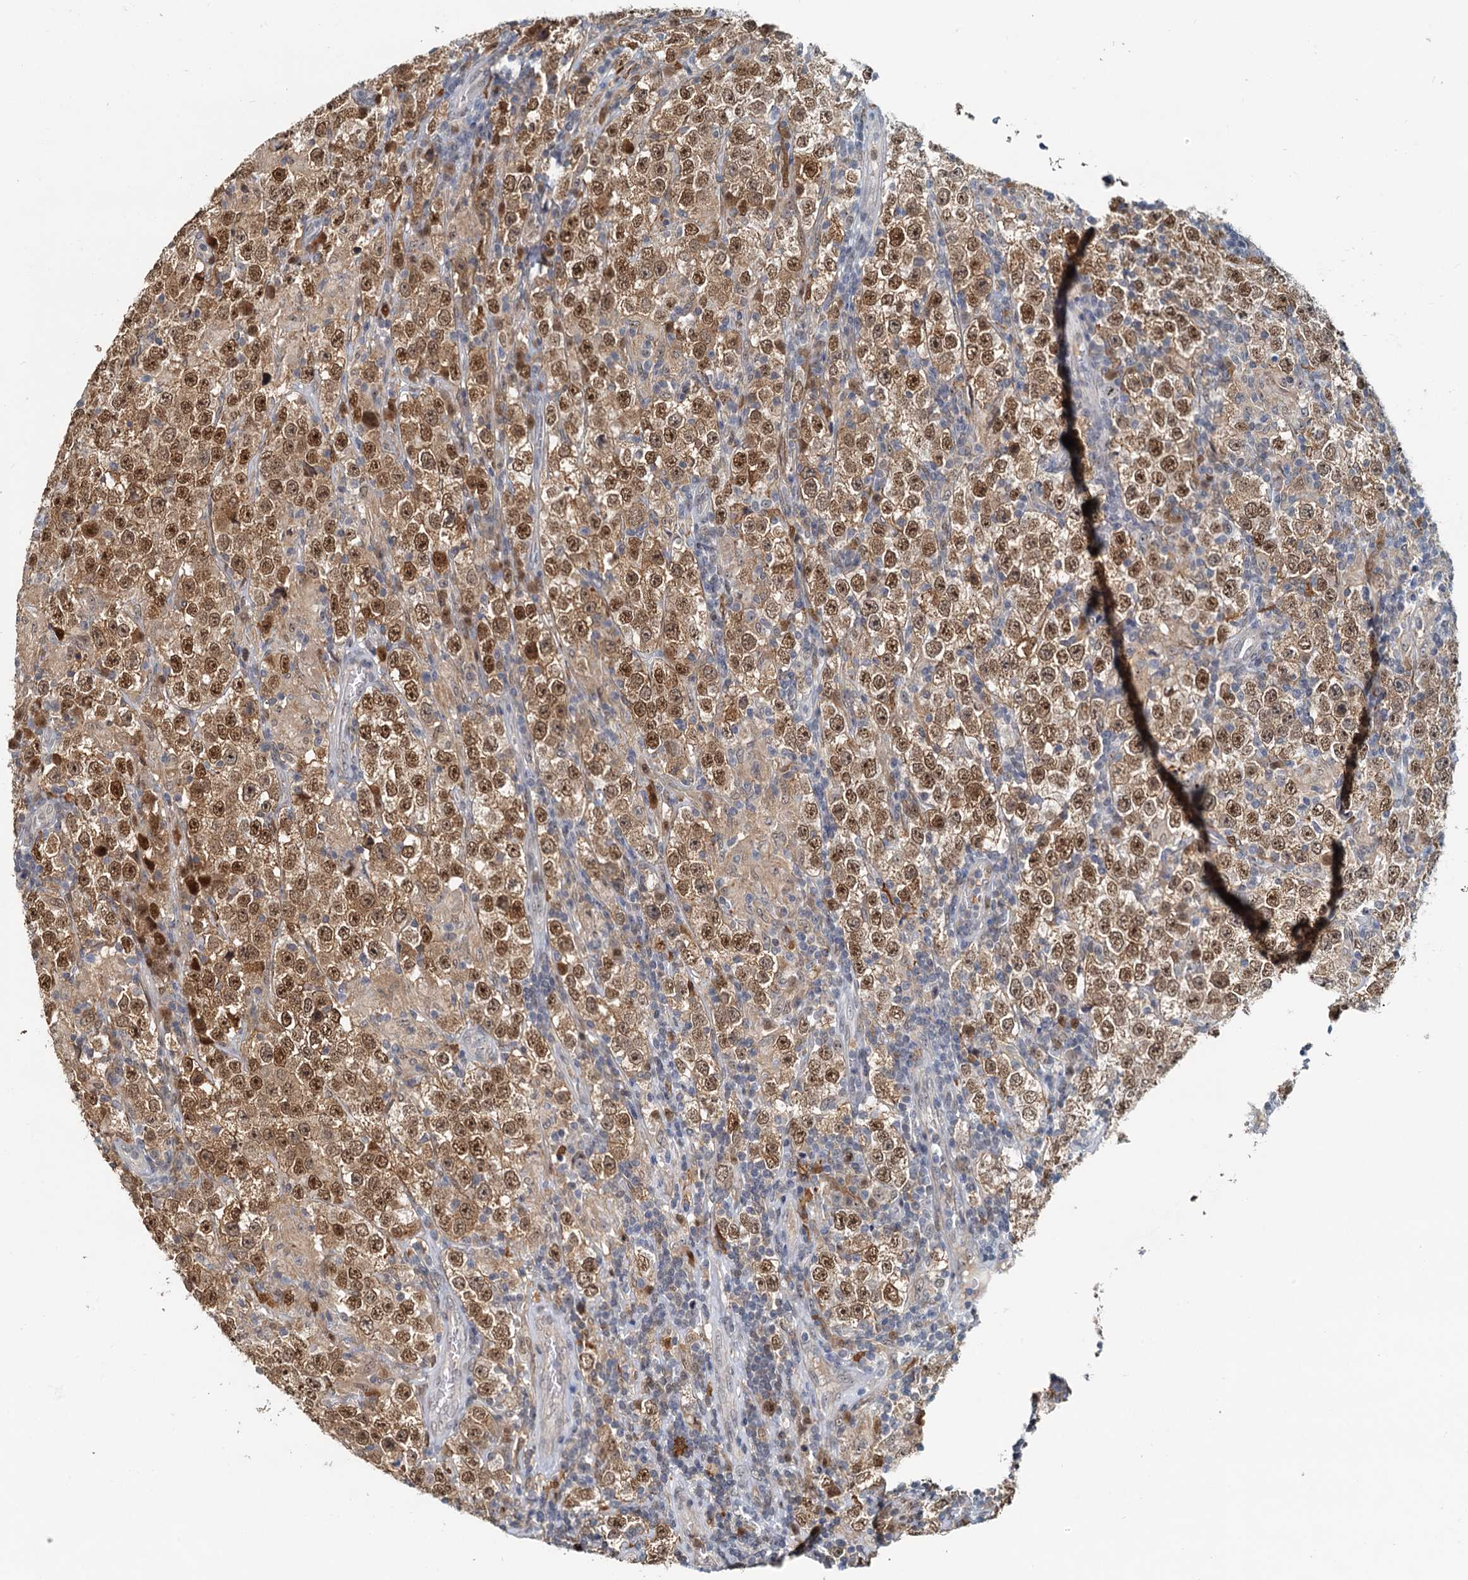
{"staining": {"intensity": "moderate", "quantity": ">75%", "location": "cytoplasmic/membranous,nuclear"}, "tissue": "testis cancer", "cell_type": "Tumor cells", "image_type": "cancer", "snomed": [{"axis": "morphology", "description": "Normal tissue, NOS"}, {"axis": "morphology", "description": "Urothelial carcinoma, High grade"}, {"axis": "morphology", "description": "Seminoma, NOS"}, {"axis": "morphology", "description": "Carcinoma, Embryonal, NOS"}, {"axis": "topography", "description": "Urinary bladder"}, {"axis": "topography", "description": "Testis"}], "caption": "IHC (DAB) staining of human testis seminoma demonstrates moderate cytoplasmic/membranous and nuclear protein positivity in approximately >75% of tumor cells.", "gene": "SPINDOC", "patient": {"sex": "male", "age": 41}}